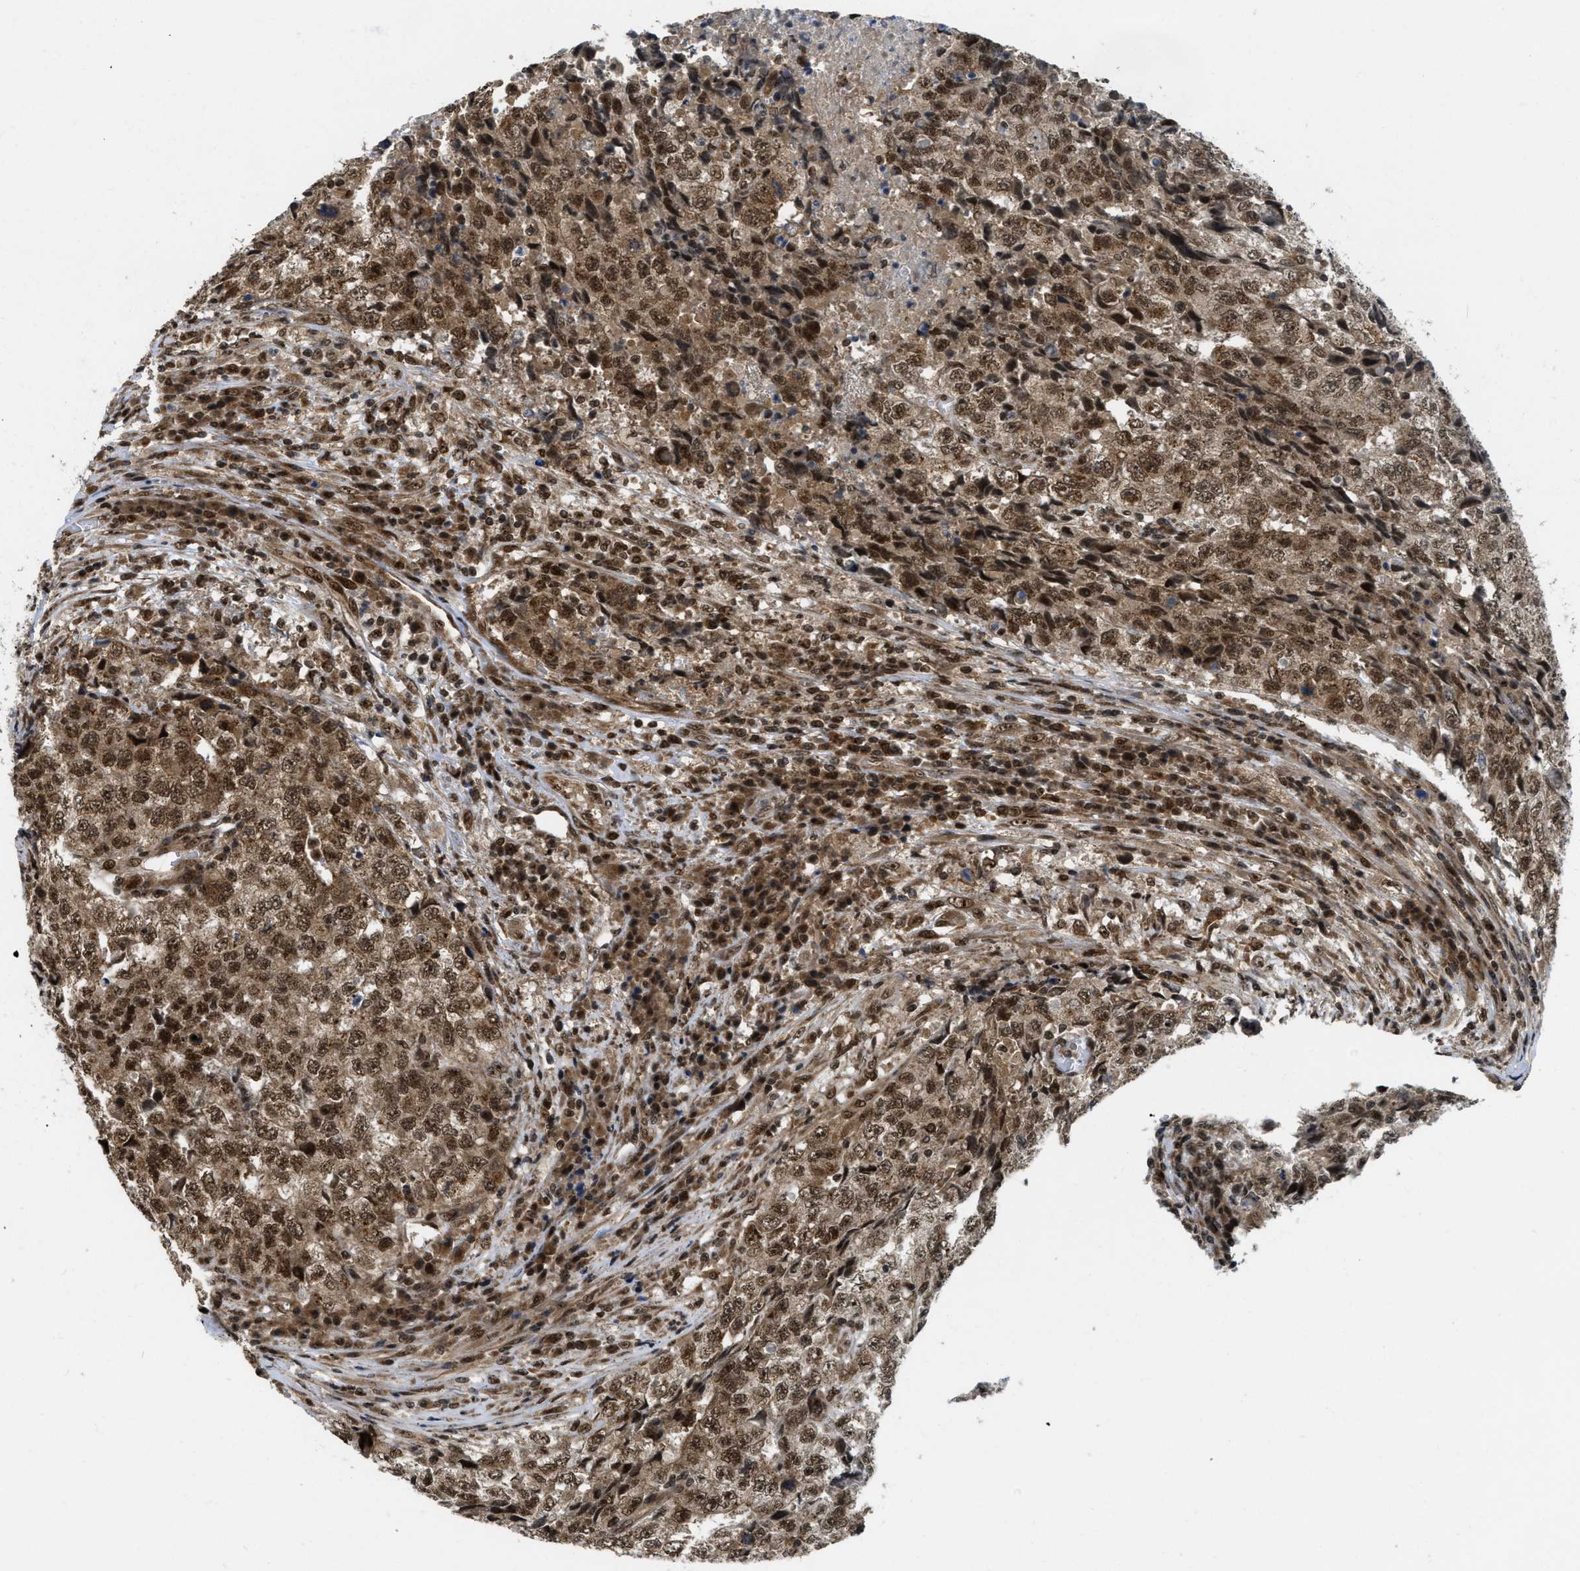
{"staining": {"intensity": "moderate", "quantity": ">75%", "location": "cytoplasmic/membranous,nuclear"}, "tissue": "testis cancer", "cell_type": "Tumor cells", "image_type": "cancer", "snomed": [{"axis": "morphology", "description": "Necrosis, NOS"}, {"axis": "morphology", "description": "Carcinoma, Embryonal, NOS"}, {"axis": "topography", "description": "Testis"}], "caption": "The image displays staining of testis cancer (embryonal carcinoma), revealing moderate cytoplasmic/membranous and nuclear protein staining (brown color) within tumor cells.", "gene": "TACC1", "patient": {"sex": "male", "age": 19}}